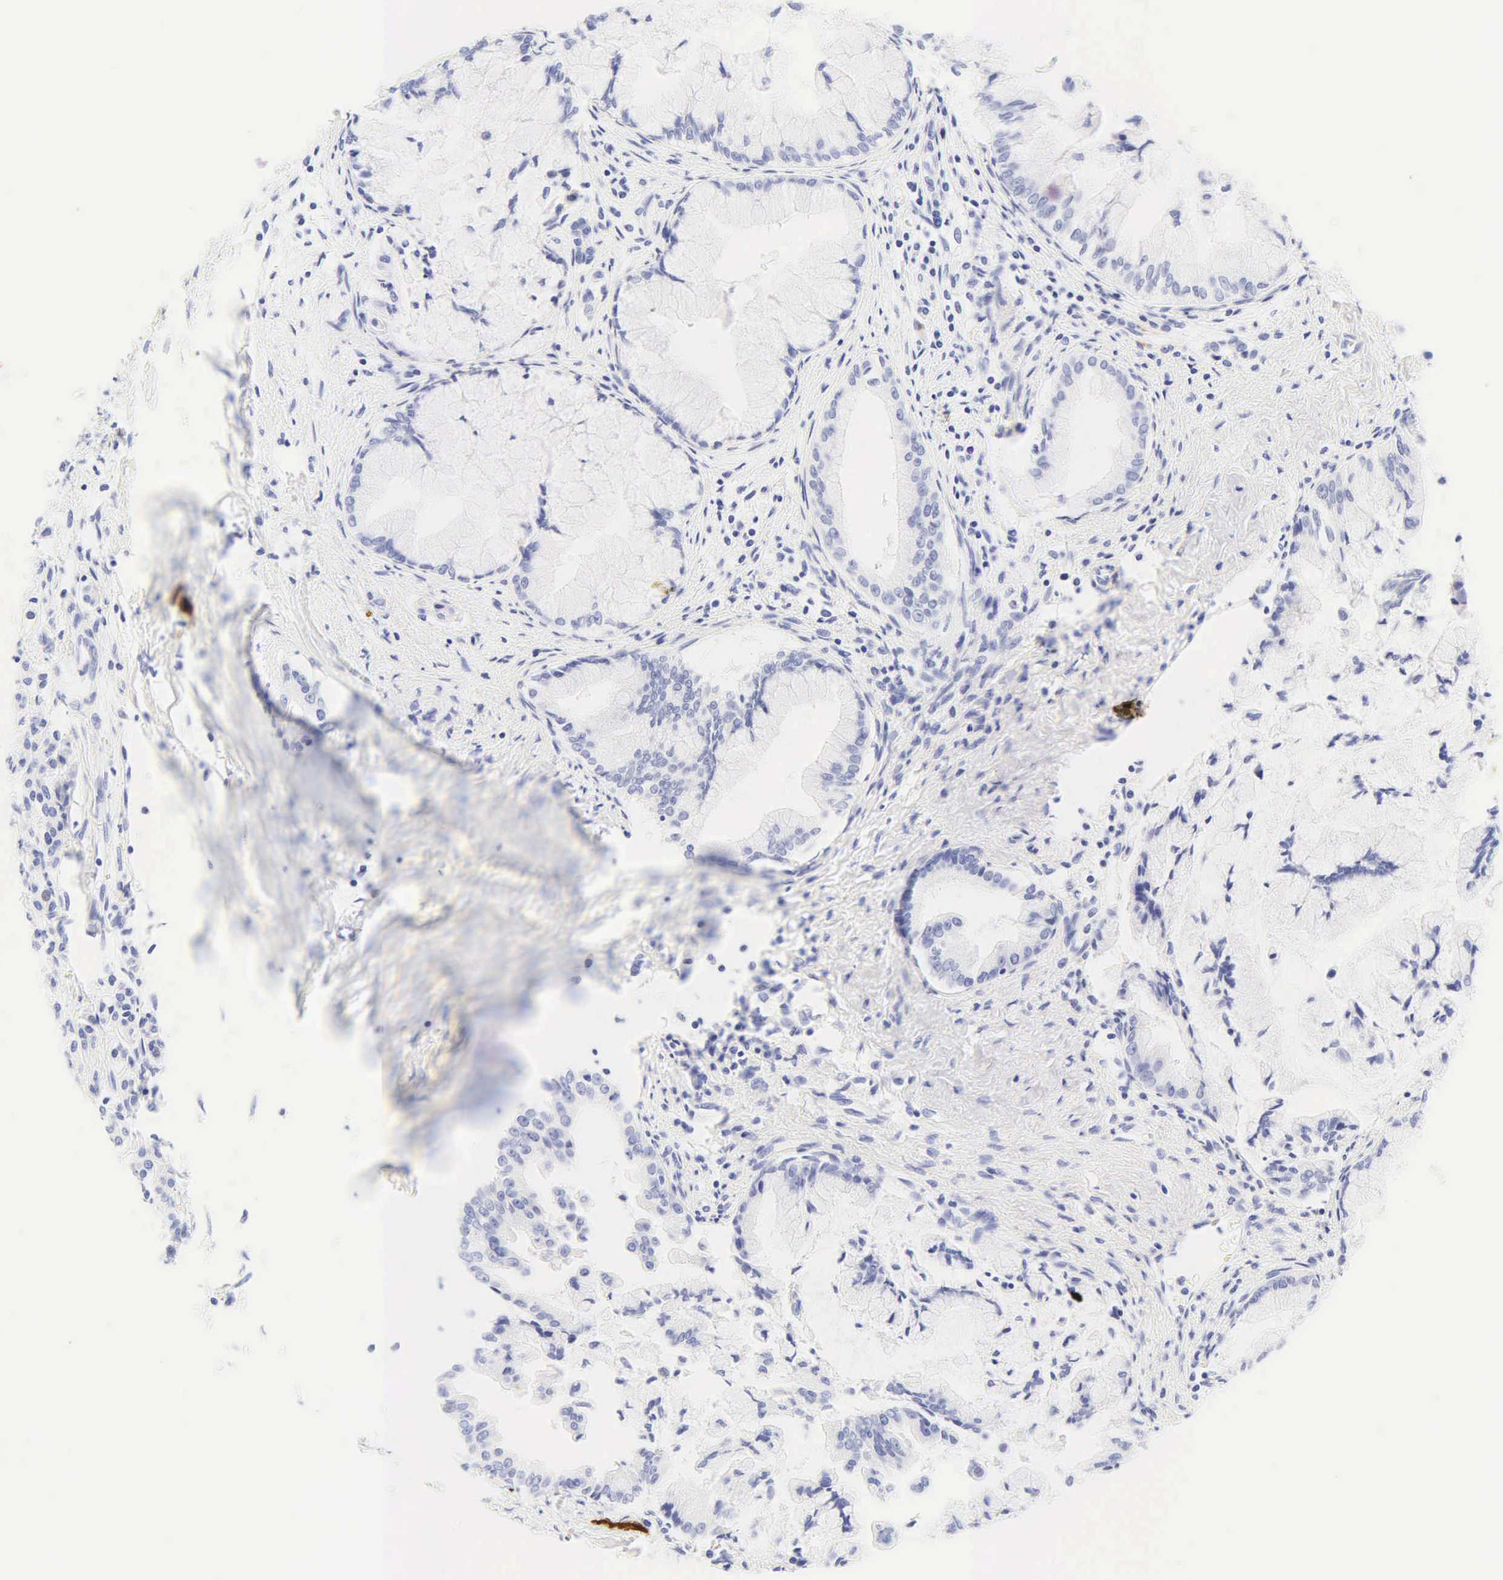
{"staining": {"intensity": "negative", "quantity": "none", "location": "none"}, "tissue": "pancreatic cancer", "cell_type": "Tumor cells", "image_type": "cancer", "snomed": [{"axis": "morphology", "description": "Adenocarcinoma, NOS"}, {"axis": "topography", "description": "Pancreas"}], "caption": "Image shows no protein staining in tumor cells of pancreatic adenocarcinoma tissue.", "gene": "DES", "patient": {"sex": "male", "age": 59}}